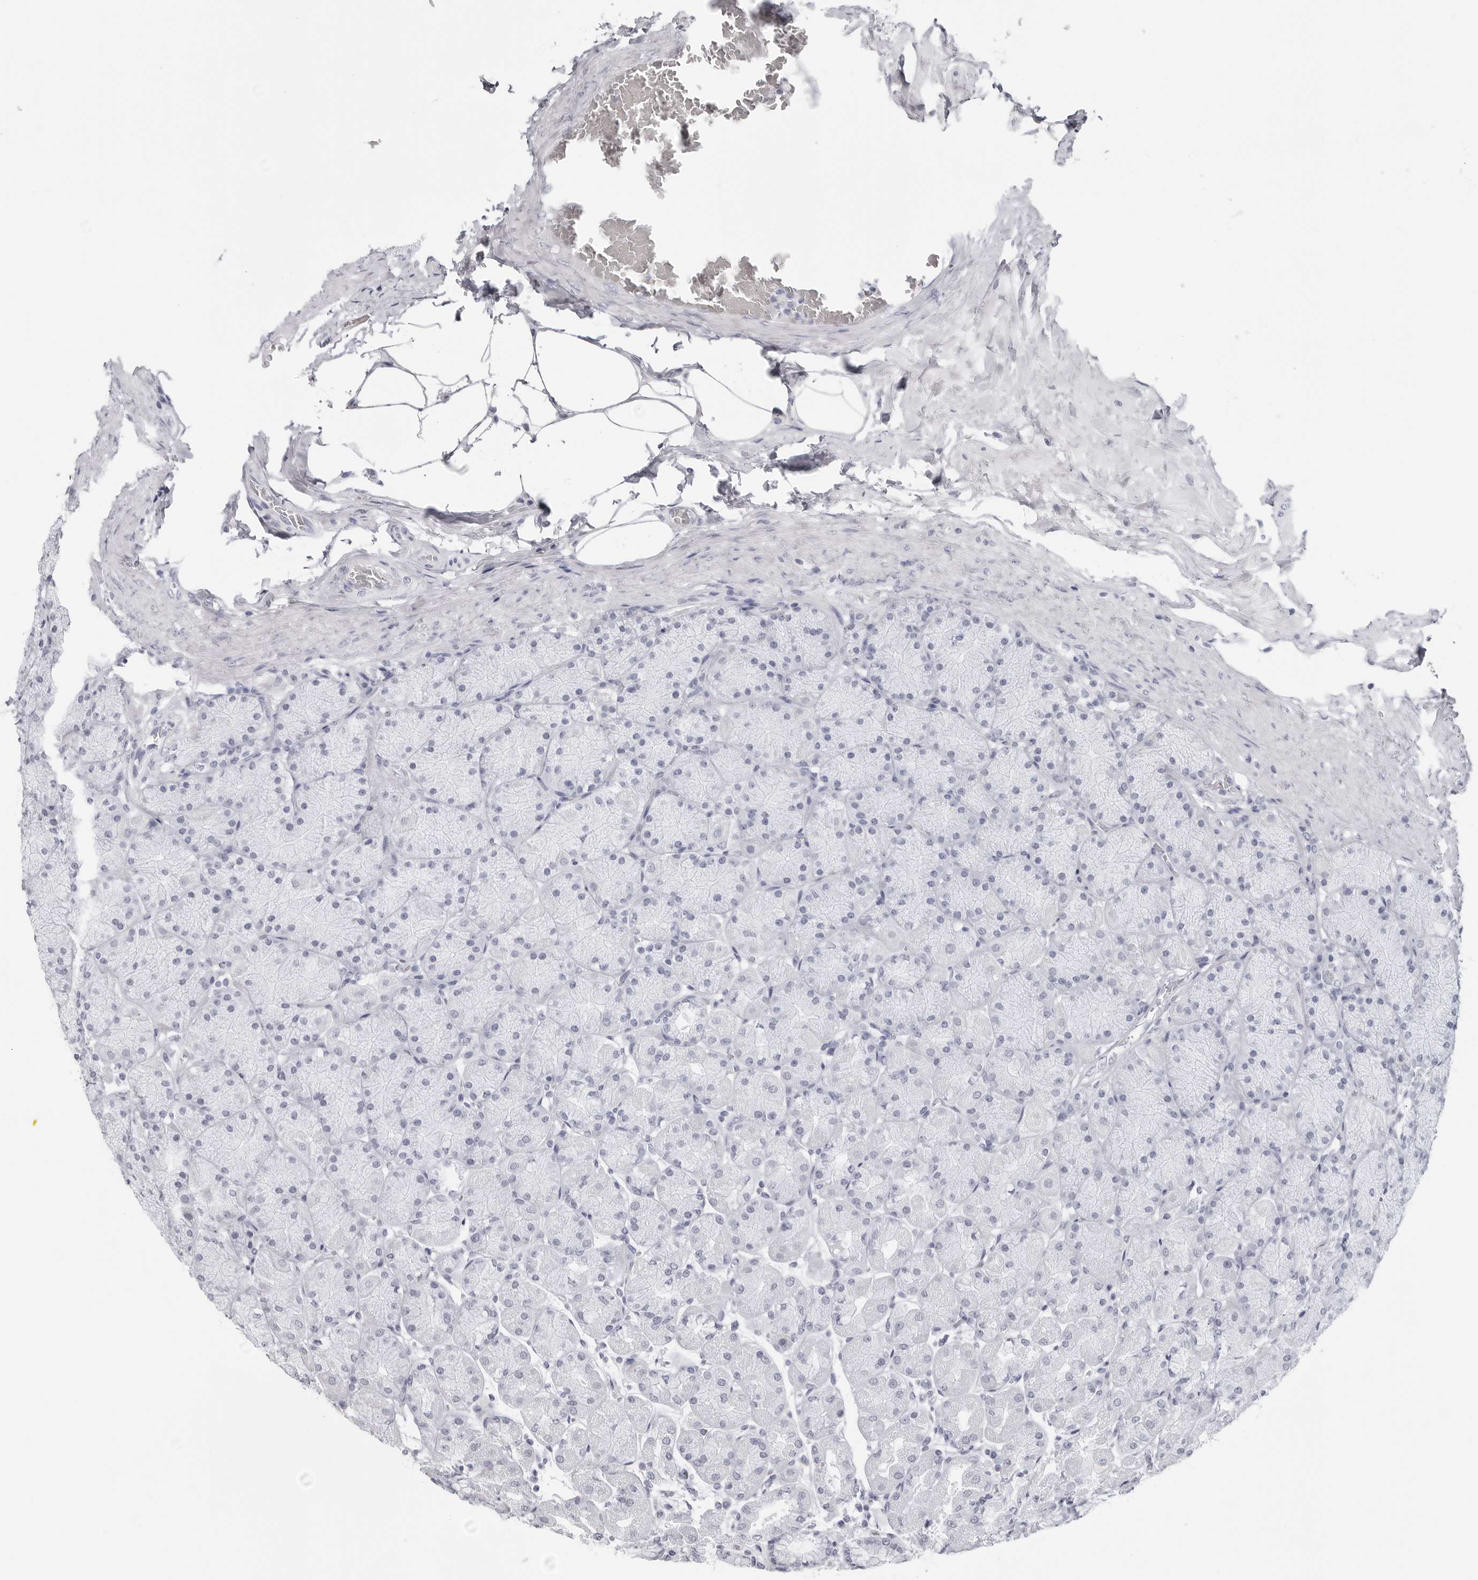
{"staining": {"intensity": "negative", "quantity": "none", "location": "none"}, "tissue": "stomach", "cell_type": "Glandular cells", "image_type": "normal", "snomed": [{"axis": "morphology", "description": "Normal tissue, NOS"}, {"axis": "topography", "description": "Stomach, upper"}], "caption": "An IHC histopathology image of normal stomach is shown. There is no staining in glandular cells of stomach.", "gene": "CST2", "patient": {"sex": "female", "age": 56}}